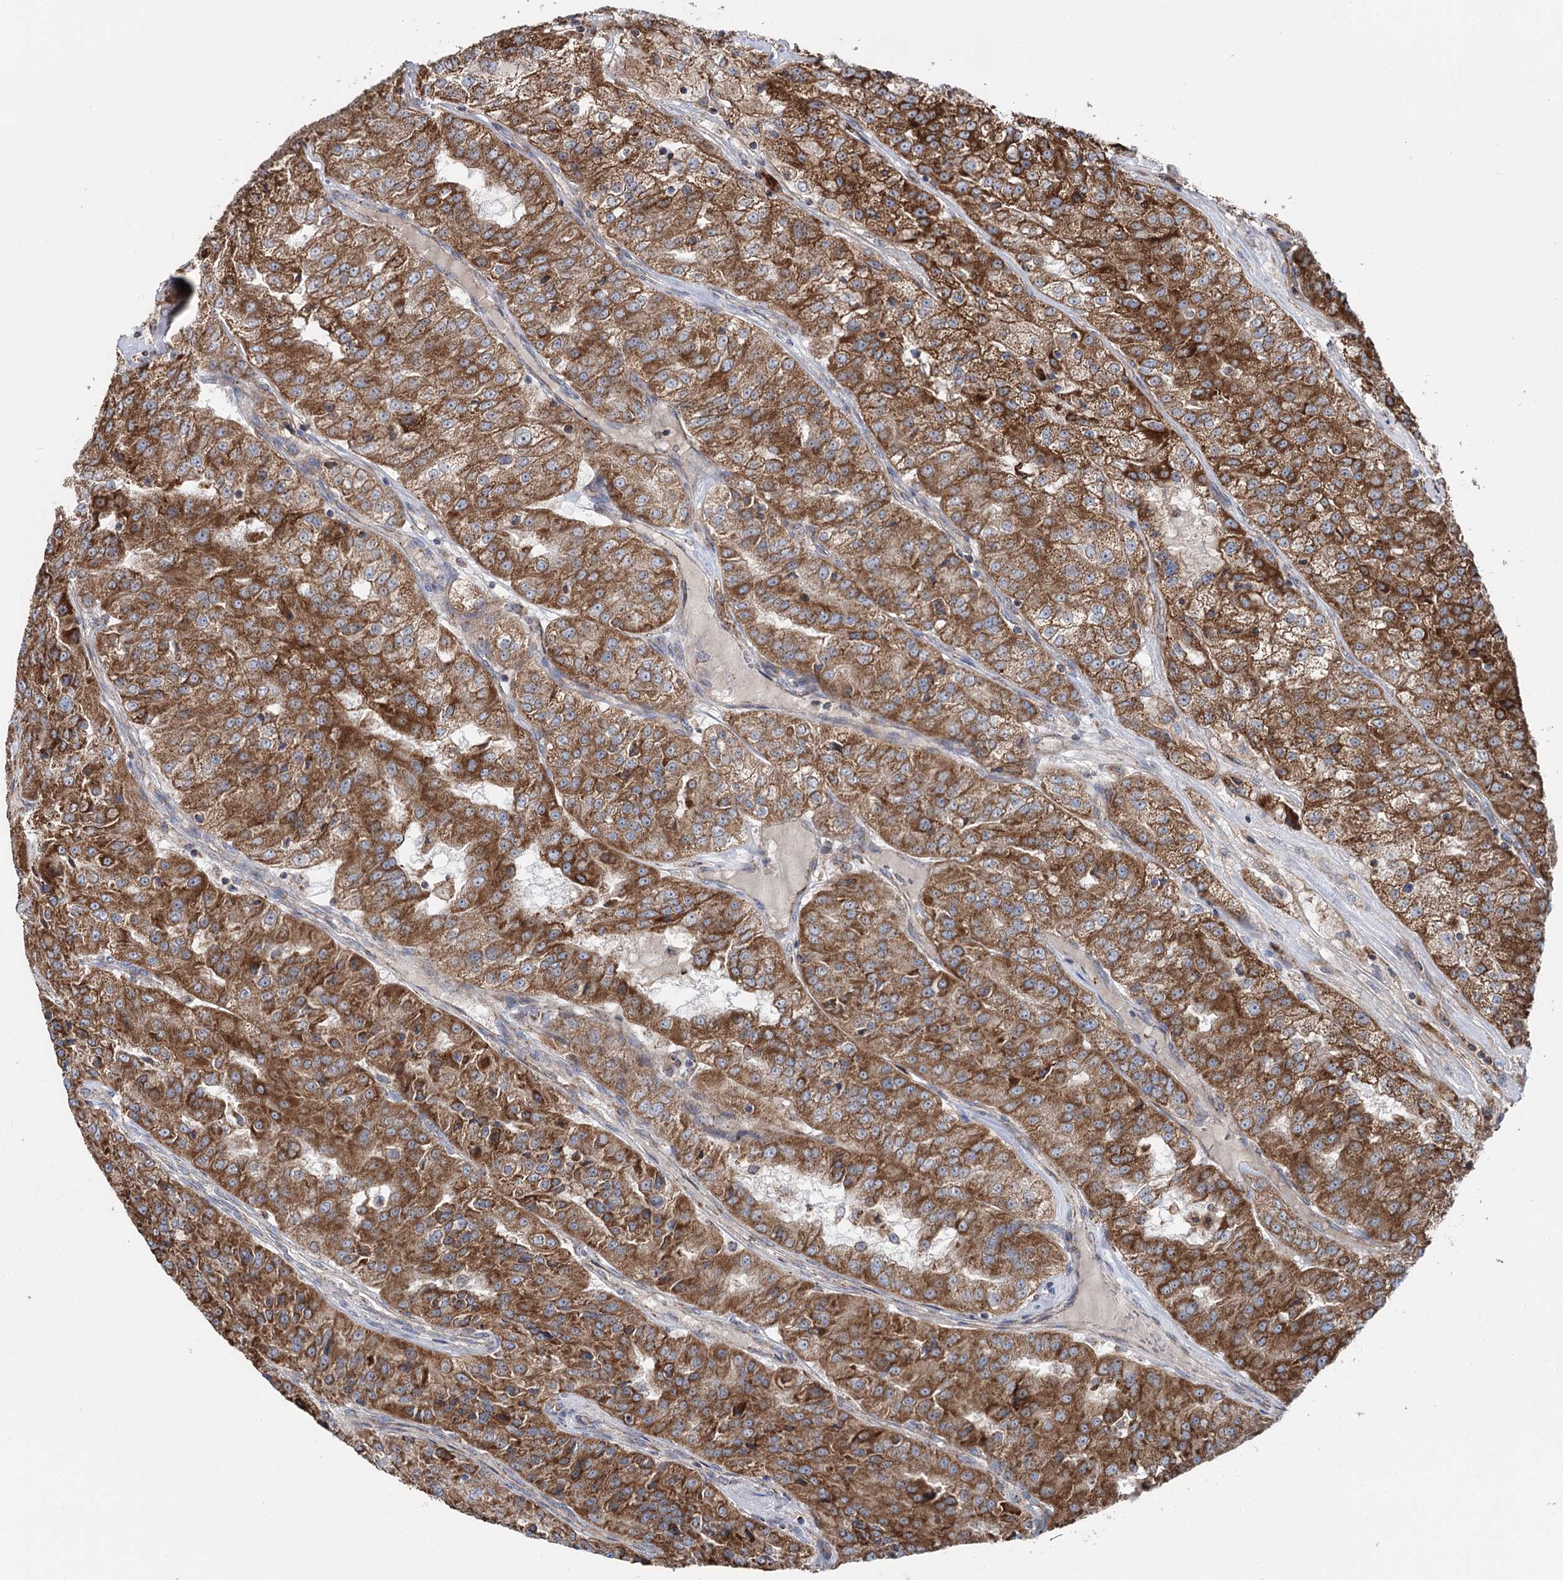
{"staining": {"intensity": "moderate", "quantity": ">75%", "location": "cytoplasmic/membranous"}, "tissue": "renal cancer", "cell_type": "Tumor cells", "image_type": "cancer", "snomed": [{"axis": "morphology", "description": "Adenocarcinoma, NOS"}, {"axis": "topography", "description": "Kidney"}], "caption": "The immunohistochemical stain shows moderate cytoplasmic/membranous staining in tumor cells of adenocarcinoma (renal) tissue. (brown staining indicates protein expression, while blue staining denotes nuclei).", "gene": "MSANTD2", "patient": {"sex": "female", "age": 63}}